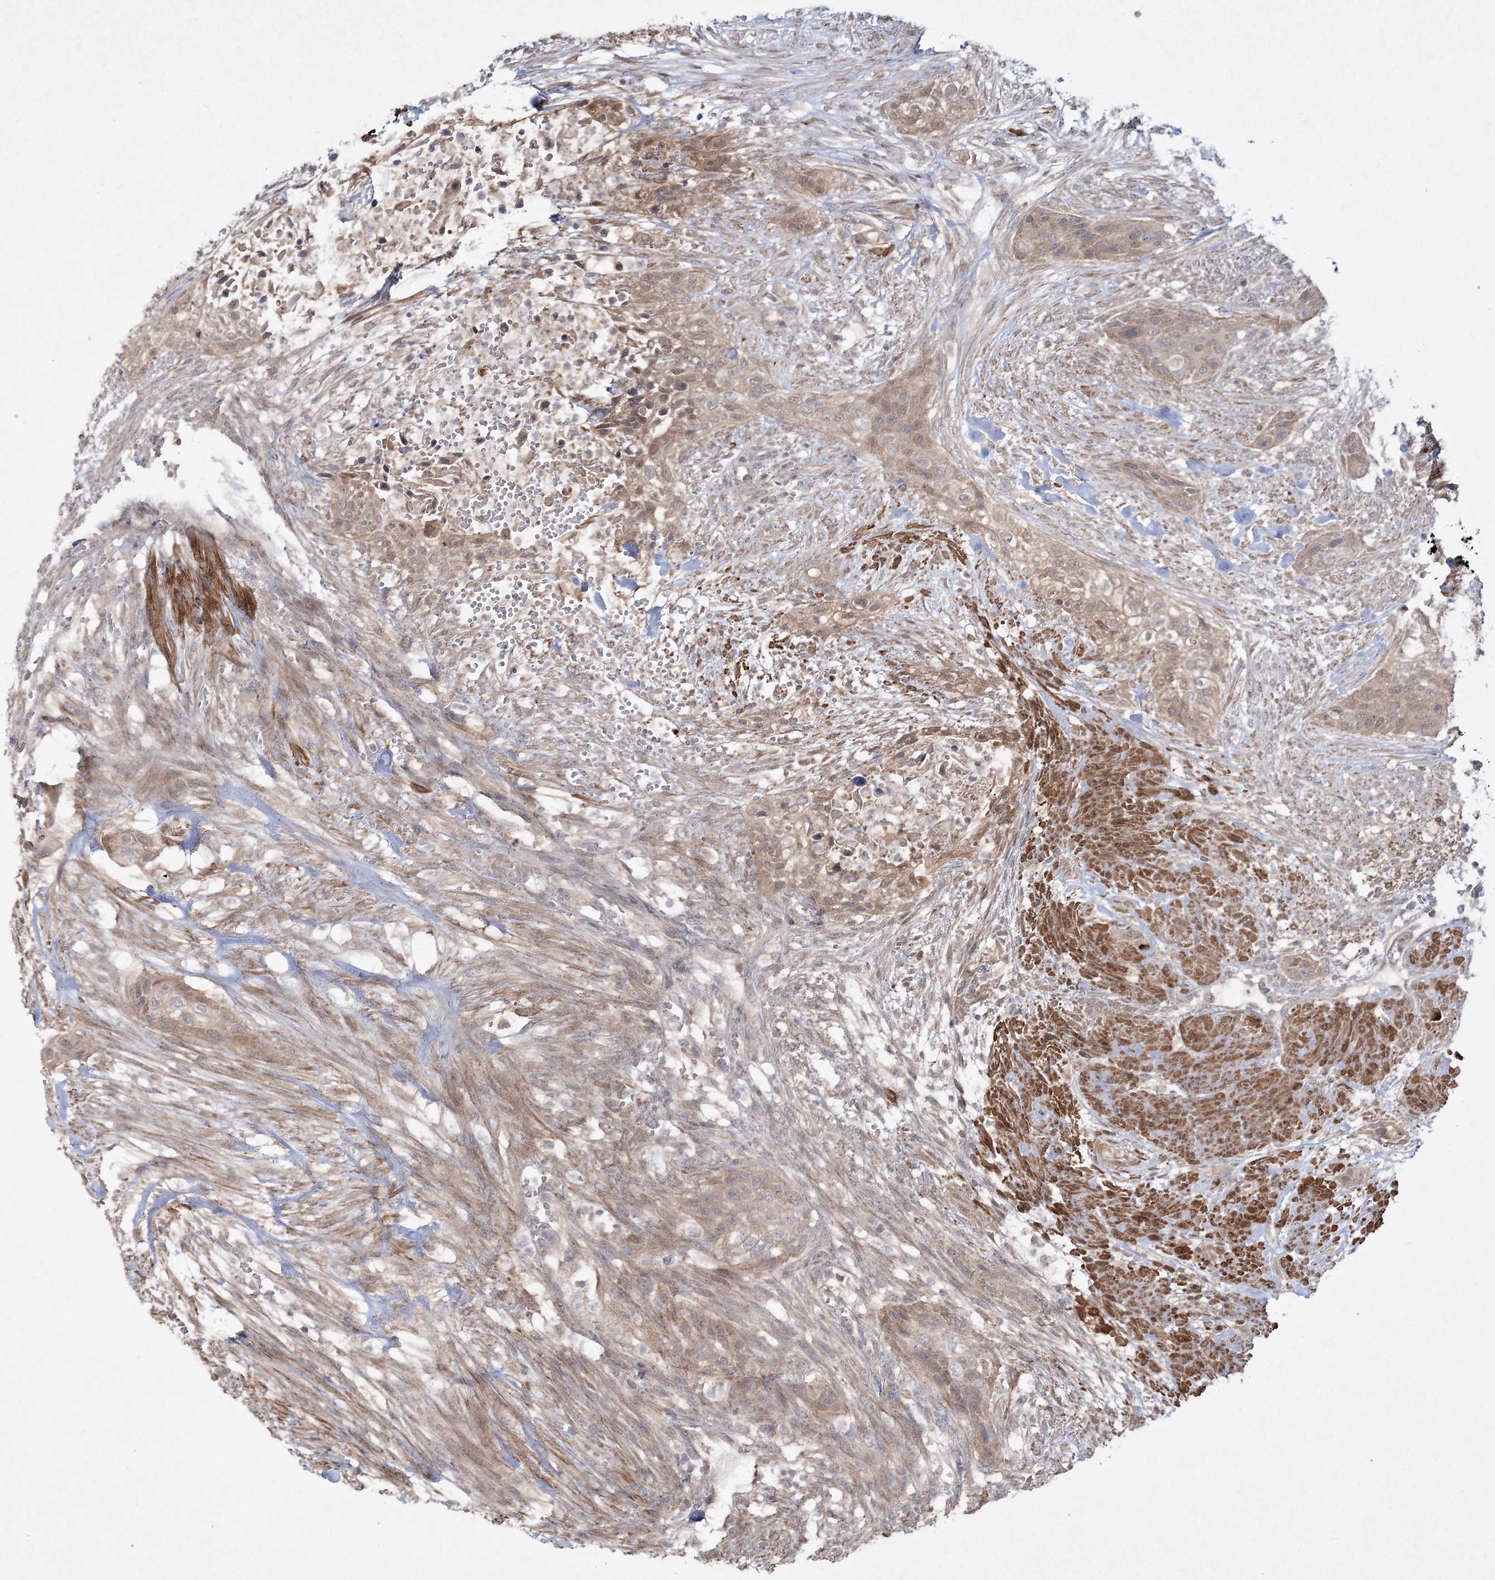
{"staining": {"intensity": "weak", "quantity": ">75%", "location": "cytoplasmic/membranous"}, "tissue": "urothelial cancer", "cell_type": "Tumor cells", "image_type": "cancer", "snomed": [{"axis": "morphology", "description": "Urothelial carcinoma, High grade"}, {"axis": "topography", "description": "Urinary bladder"}], "caption": "High-grade urothelial carcinoma tissue demonstrates weak cytoplasmic/membranous positivity in about >75% of tumor cells, visualized by immunohistochemistry.", "gene": "MOCS2", "patient": {"sex": "male", "age": 35}}